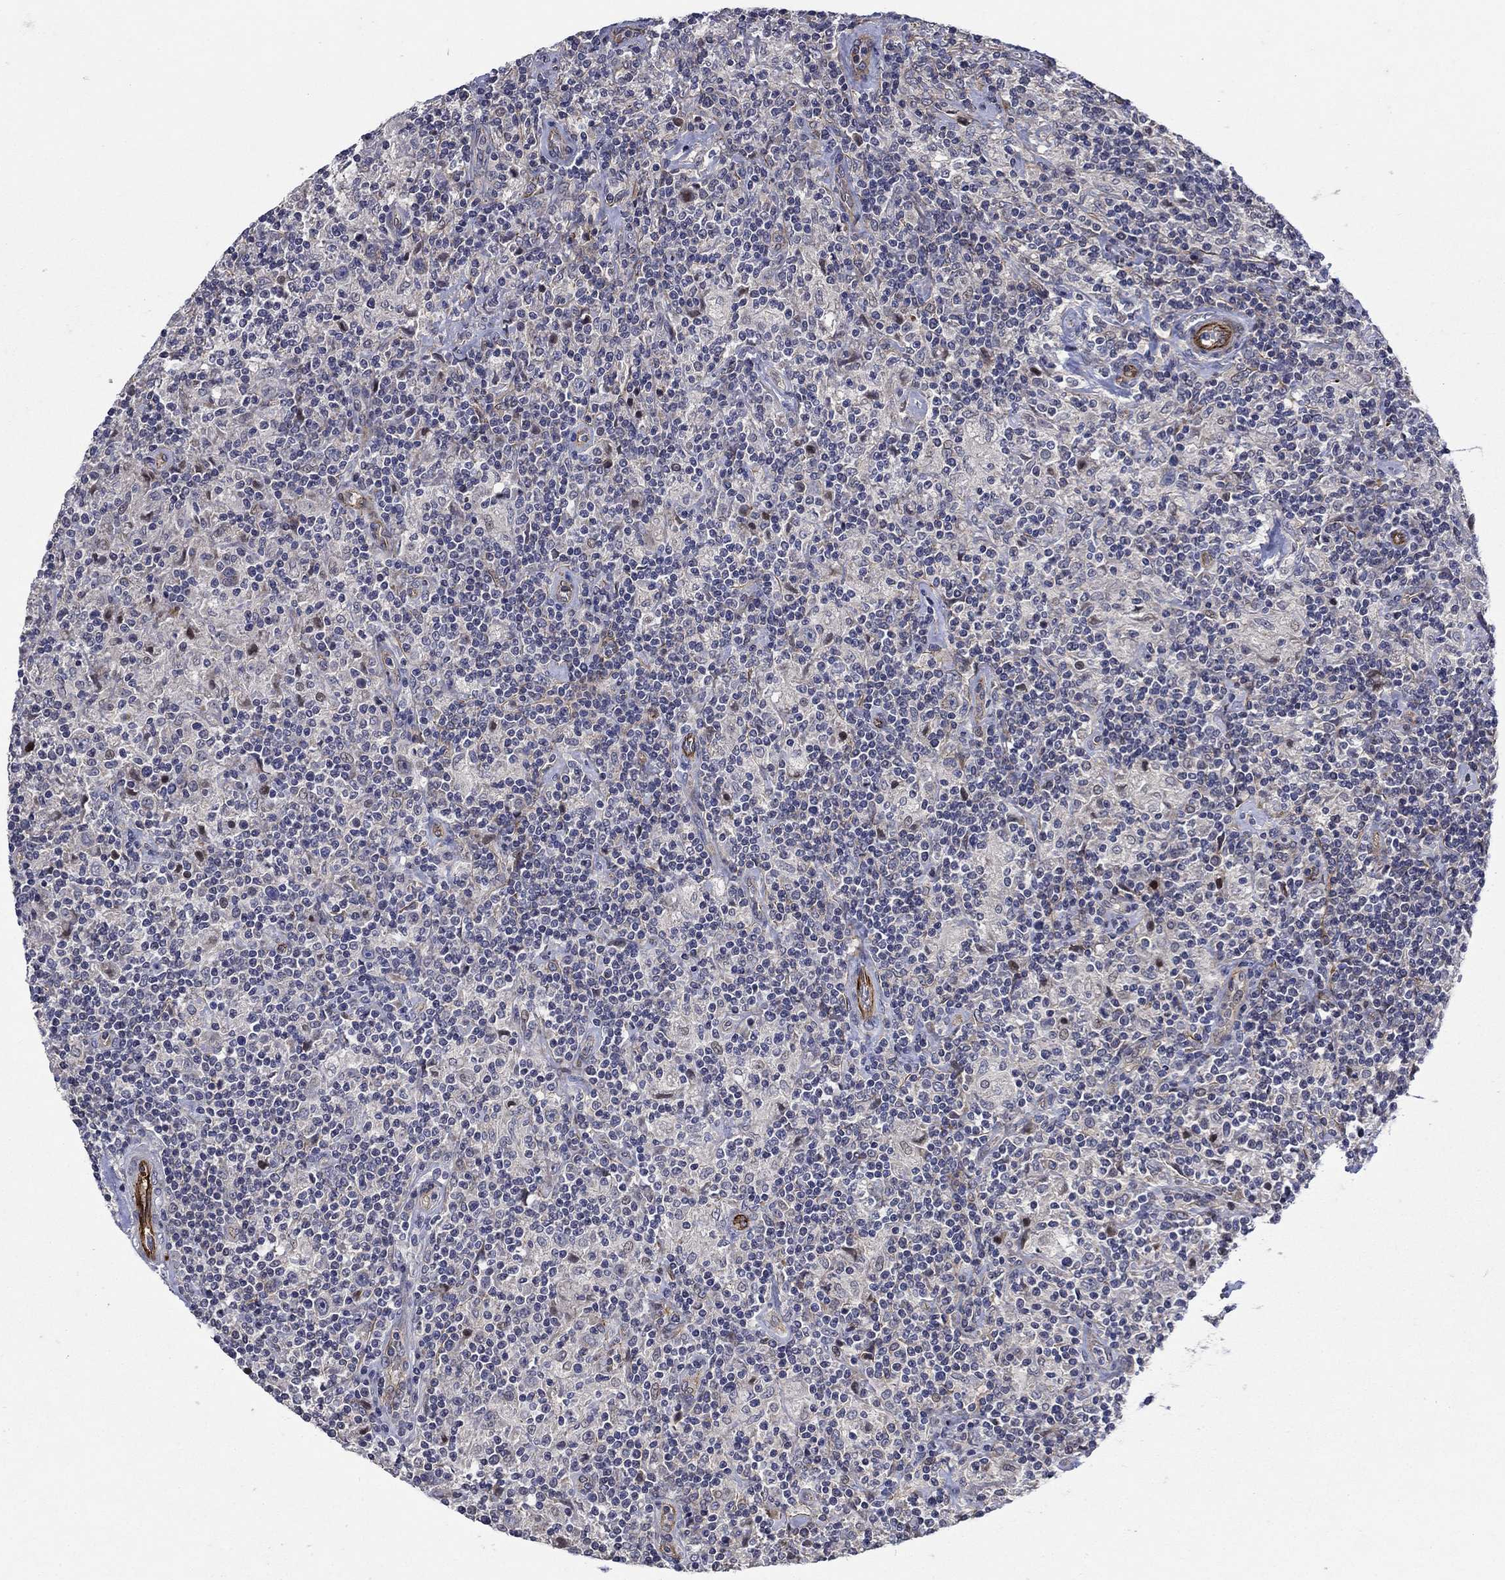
{"staining": {"intensity": "negative", "quantity": "none", "location": "none"}, "tissue": "lymphoma", "cell_type": "Tumor cells", "image_type": "cancer", "snomed": [{"axis": "morphology", "description": "Hodgkin's disease, NOS"}, {"axis": "topography", "description": "Lymph node"}], "caption": "Histopathology image shows no protein expression in tumor cells of lymphoma tissue.", "gene": "SLC7A1", "patient": {"sex": "male", "age": 70}}